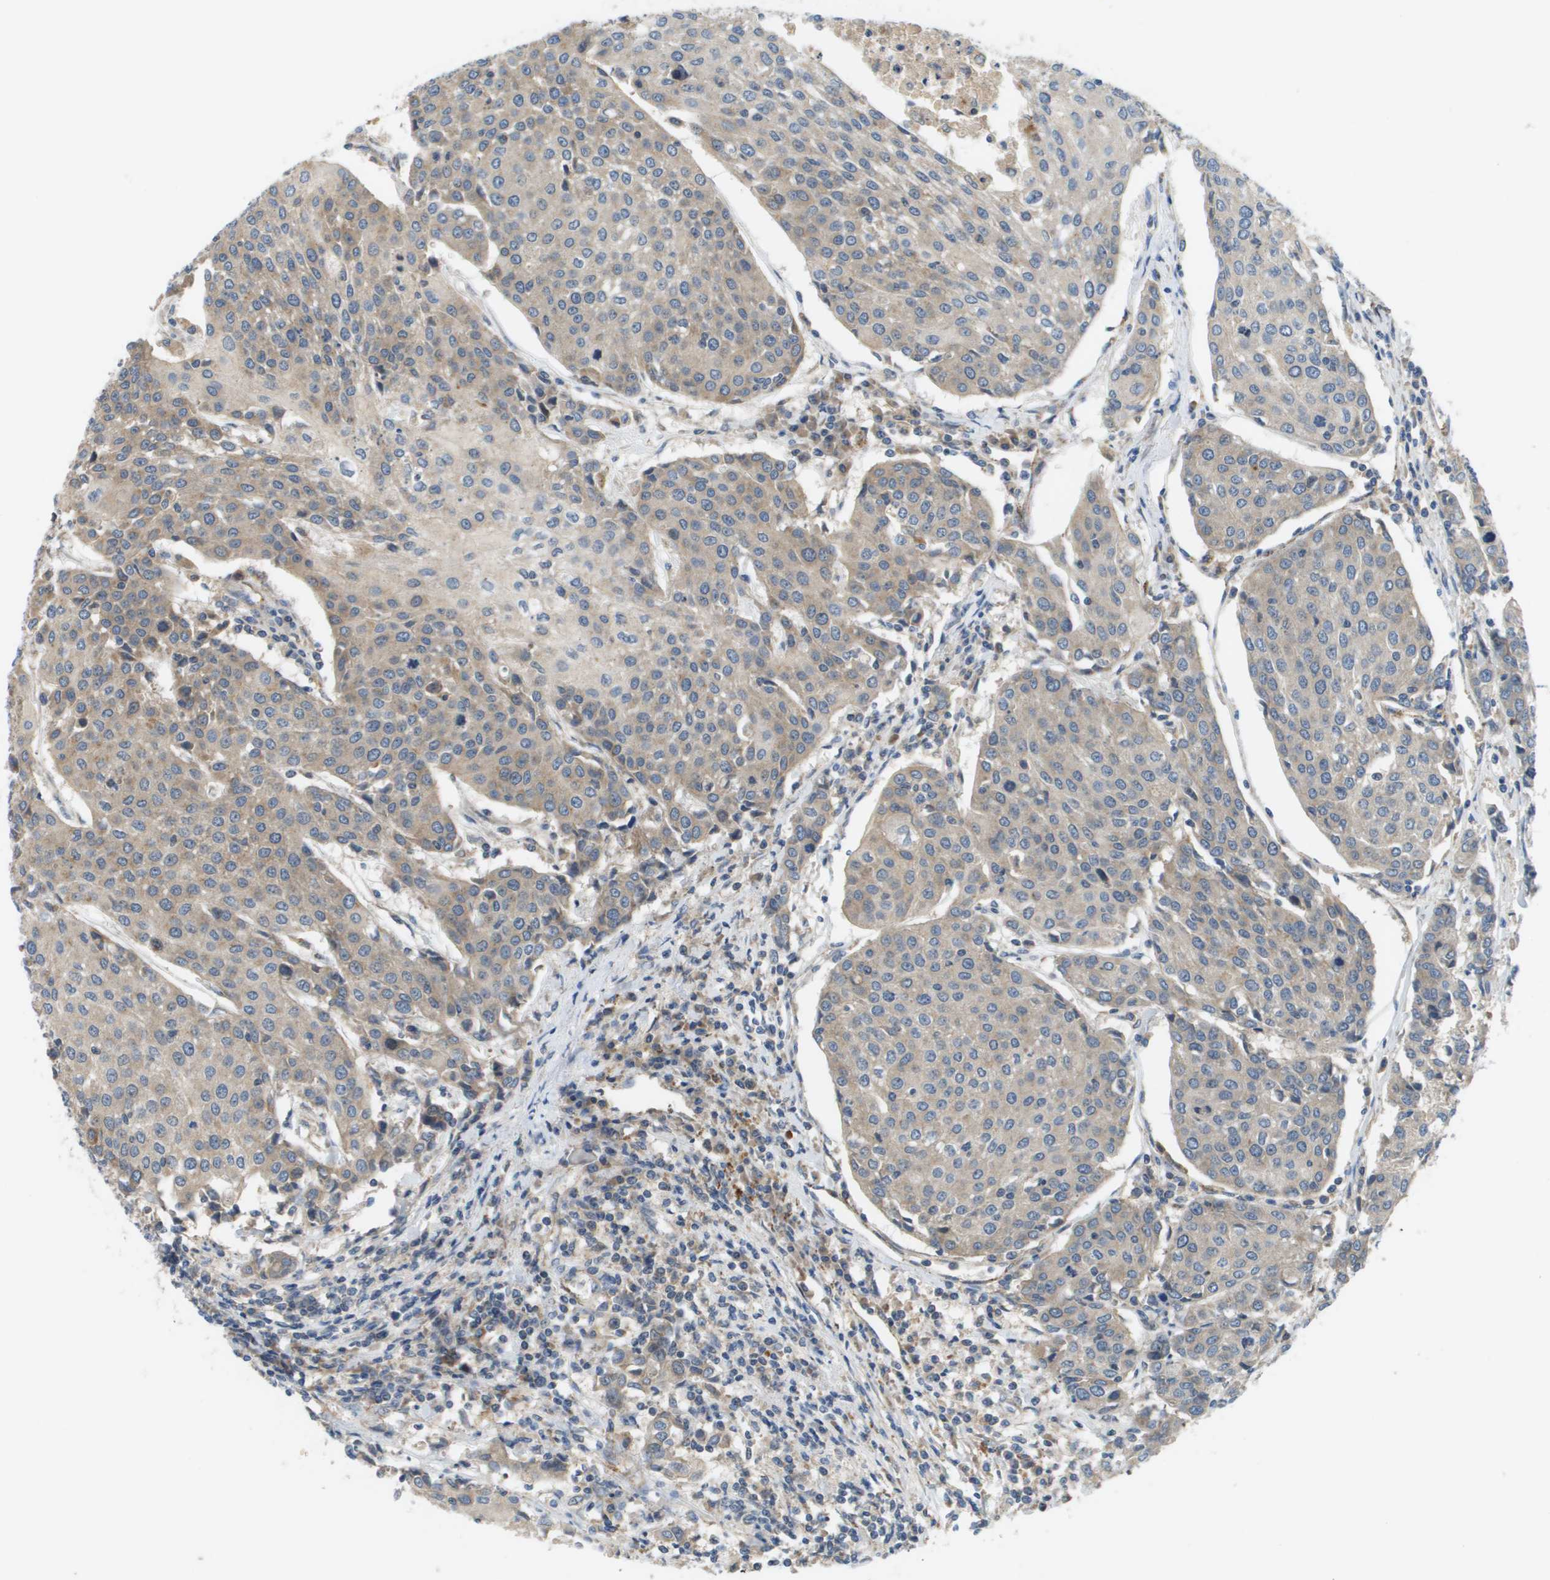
{"staining": {"intensity": "weak", "quantity": "25%-75%", "location": "cytoplasmic/membranous"}, "tissue": "urothelial cancer", "cell_type": "Tumor cells", "image_type": "cancer", "snomed": [{"axis": "morphology", "description": "Urothelial carcinoma, High grade"}, {"axis": "topography", "description": "Urinary bladder"}], "caption": "DAB (3,3'-diaminobenzidine) immunohistochemical staining of urothelial cancer exhibits weak cytoplasmic/membranous protein staining in about 25%-75% of tumor cells. (DAB IHC, brown staining for protein, blue staining for nuclei).", "gene": "SLC25A20", "patient": {"sex": "female", "age": 85}}